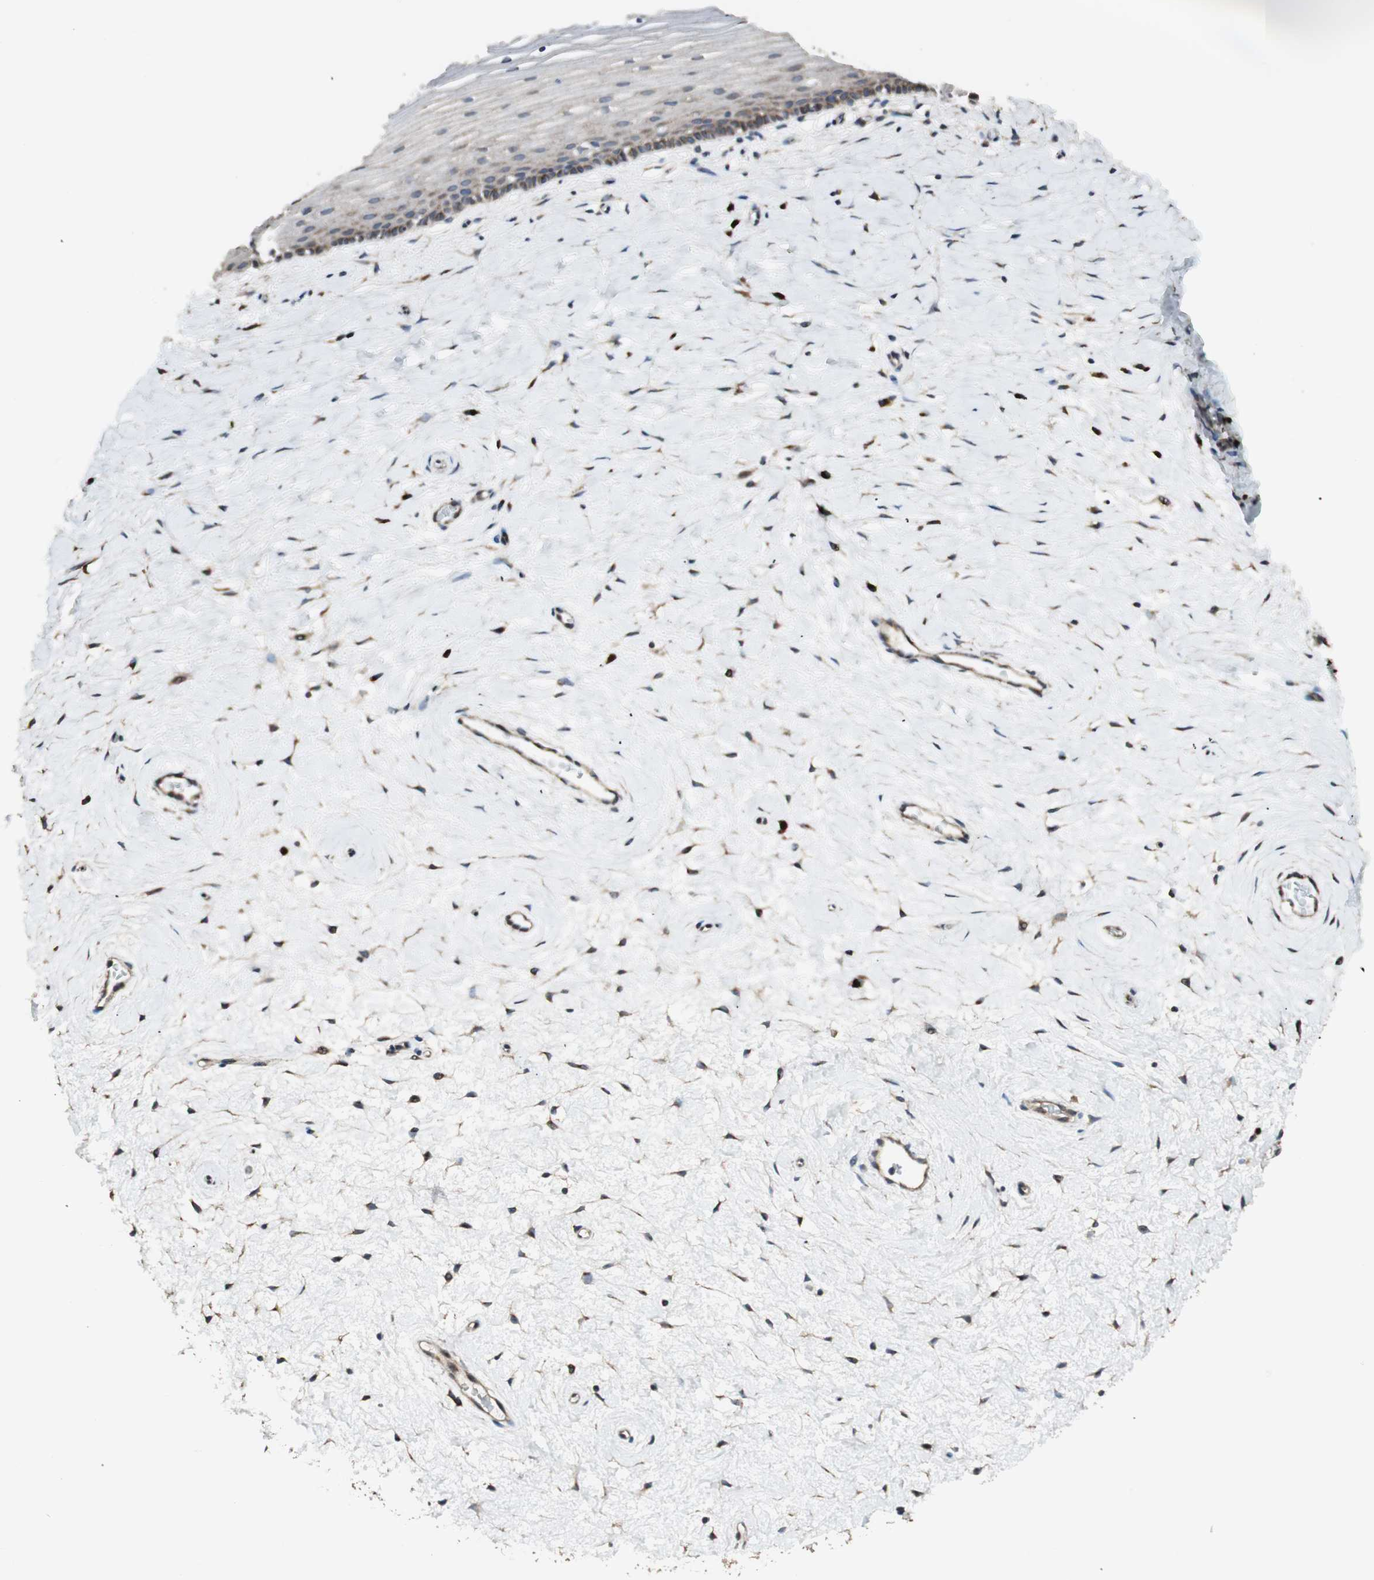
{"staining": {"intensity": "strong", "quantity": ">75%", "location": "cytoplasmic/membranous"}, "tissue": "cervix", "cell_type": "Glandular cells", "image_type": "normal", "snomed": [{"axis": "morphology", "description": "Normal tissue, NOS"}, {"axis": "topography", "description": "Cervix"}], "caption": "Immunohistochemical staining of unremarkable human cervix shows >75% levels of strong cytoplasmic/membranous protein expression in about >75% of glandular cells. Using DAB (3,3'-diaminobenzidine) (brown) and hematoxylin (blue) stains, captured at high magnification using brightfield microscopy.", "gene": "RARRES1", "patient": {"sex": "female", "age": 39}}